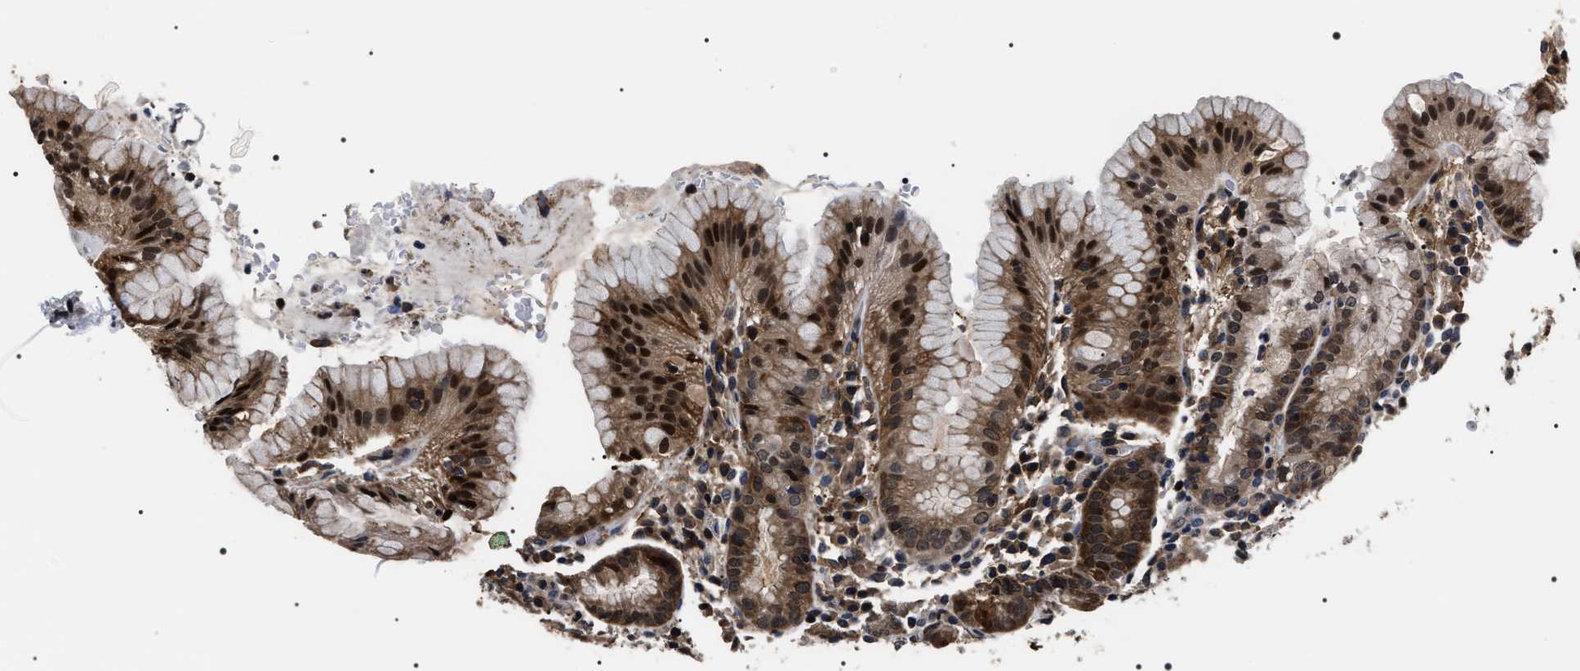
{"staining": {"intensity": "moderate", "quantity": ">75%", "location": "cytoplasmic/membranous,nuclear"}, "tissue": "stomach", "cell_type": "Glandular cells", "image_type": "normal", "snomed": [{"axis": "morphology", "description": "Normal tissue, NOS"}, {"axis": "topography", "description": "Stomach"}, {"axis": "topography", "description": "Stomach, lower"}], "caption": "A brown stain shows moderate cytoplasmic/membranous,nuclear expression of a protein in glandular cells of normal stomach.", "gene": "SIPA1", "patient": {"sex": "female", "age": 75}}